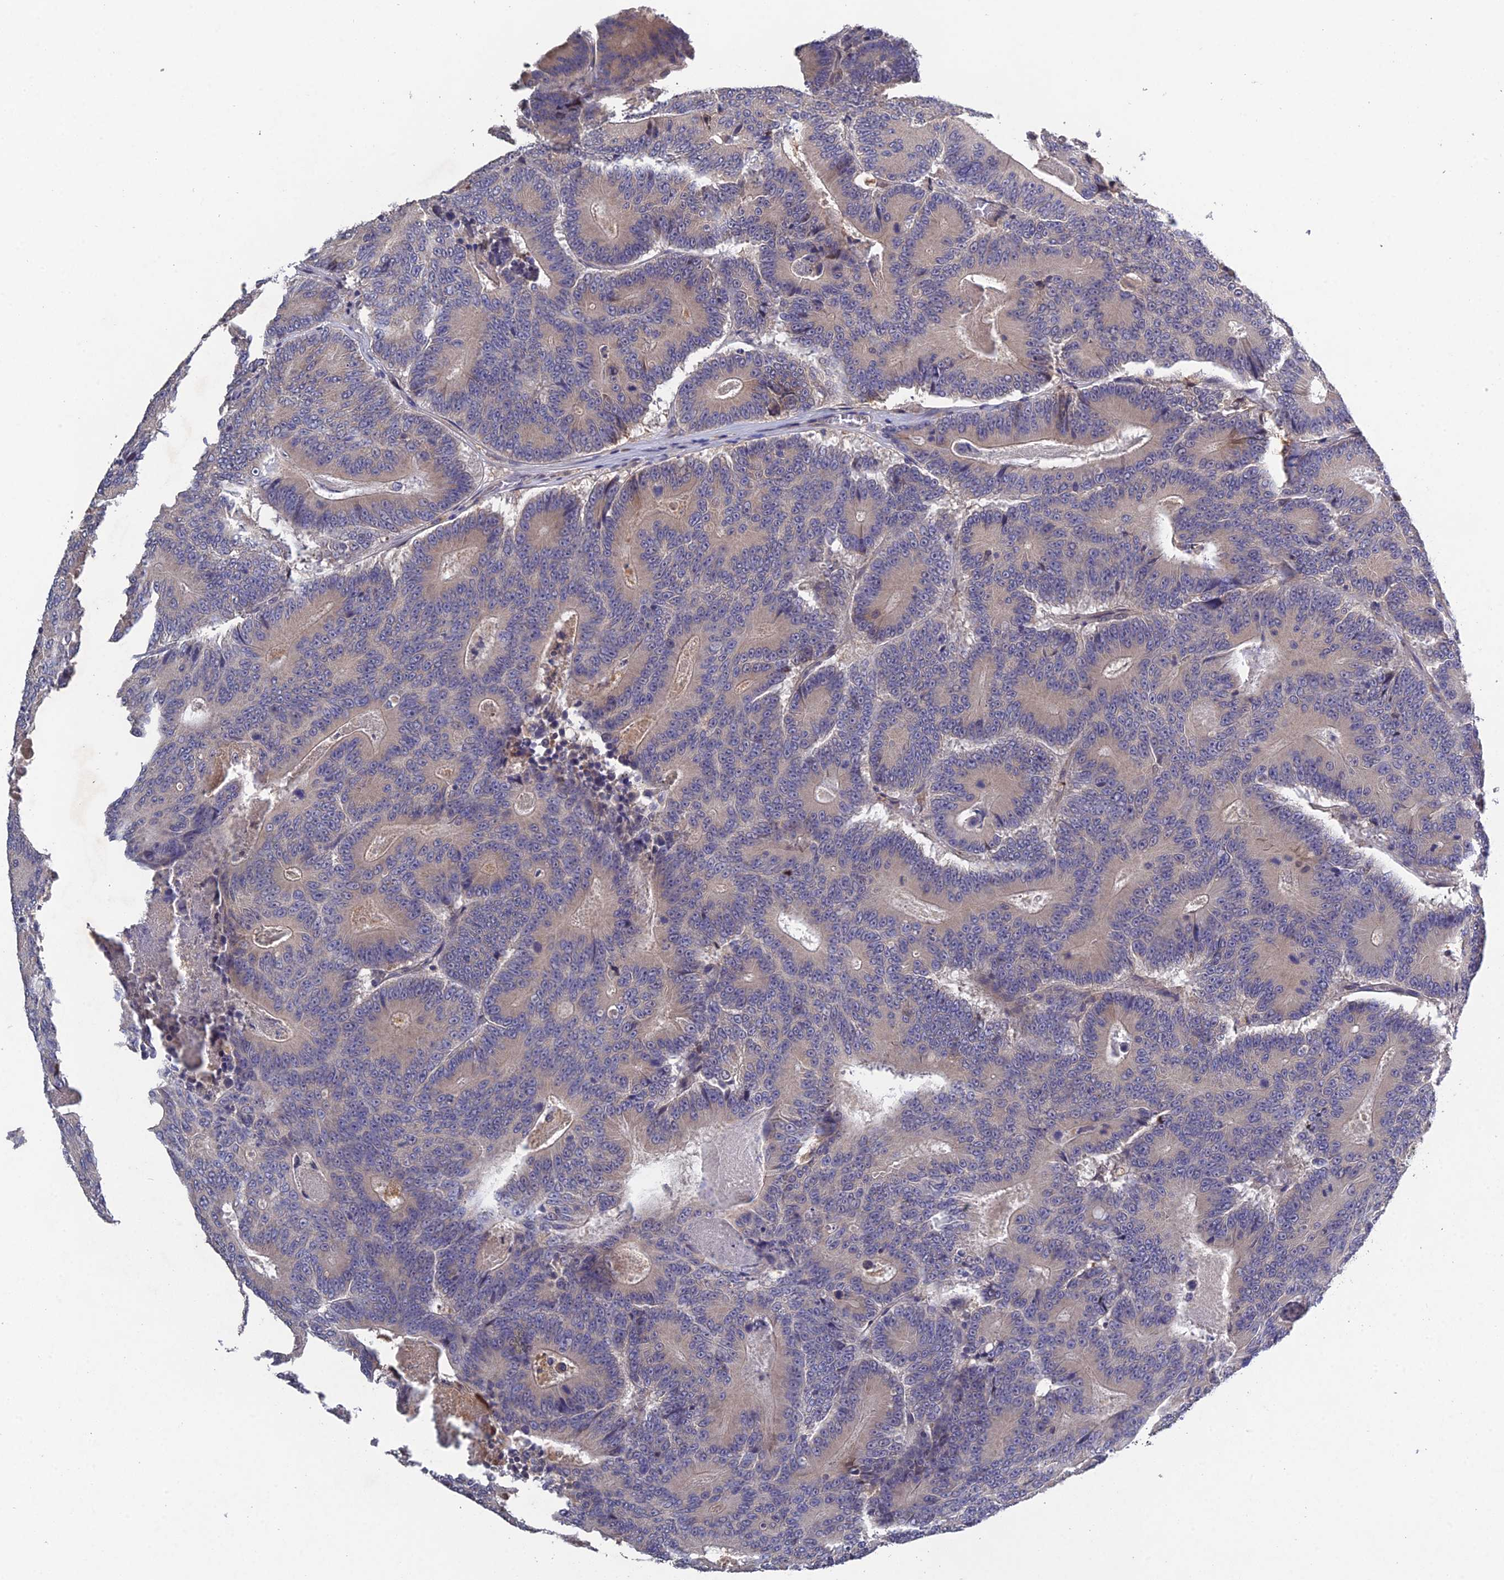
{"staining": {"intensity": "negative", "quantity": "none", "location": "none"}, "tissue": "colorectal cancer", "cell_type": "Tumor cells", "image_type": "cancer", "snomed": [{"axis": "morphology", "description": "Adenocarcinoma, NOS"}, {"axis": "topography", "description": "Colon"}], "caption": "Human colorectal adenocarcinoma stained for a protein using IHC reveals no staining in tumor cells.", "gene": "SLC39A13", "patient": {"sex": "male", "age": 83}}